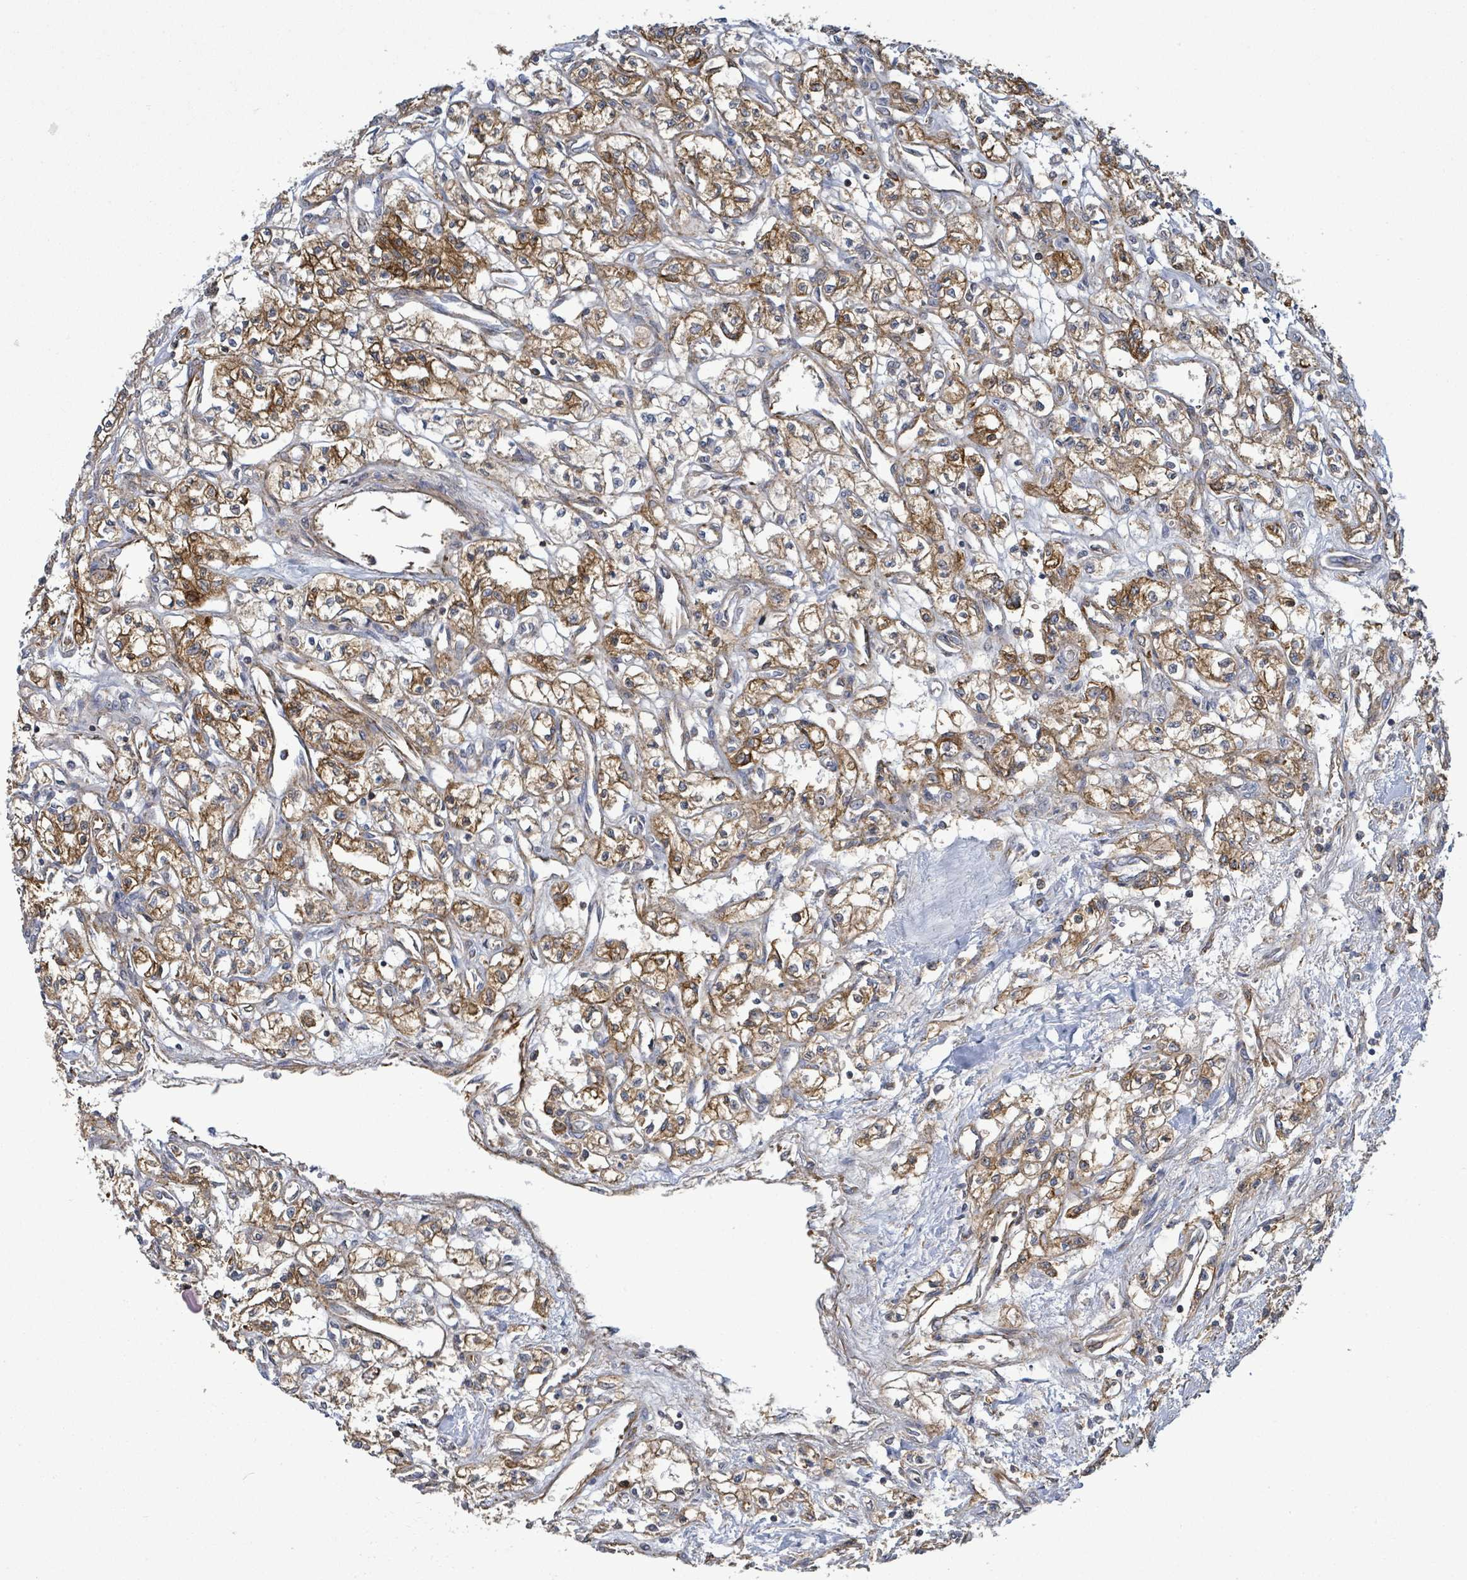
{"staining": {"intensity": "moderate", "quantity": ">75%", "location": "cytoplasmic/membranous"}, "tissue": "renal cancer", "cell_type": "Tumor cells", "image_type": "cancer", "snomed": [{"axis": "morphology", "description": "Adenocarcinoma, NOS"}, {"axis": "topography", "description": "Kidney"}], "caption": "Adenocarcinoma (renal) stained with immunohistochemistry displays moderate cytoplasmic/membranous expression in about >75% of tumor cells.", "gene": "EGFL7", "patient": {"sex": "male", "age": 56}}